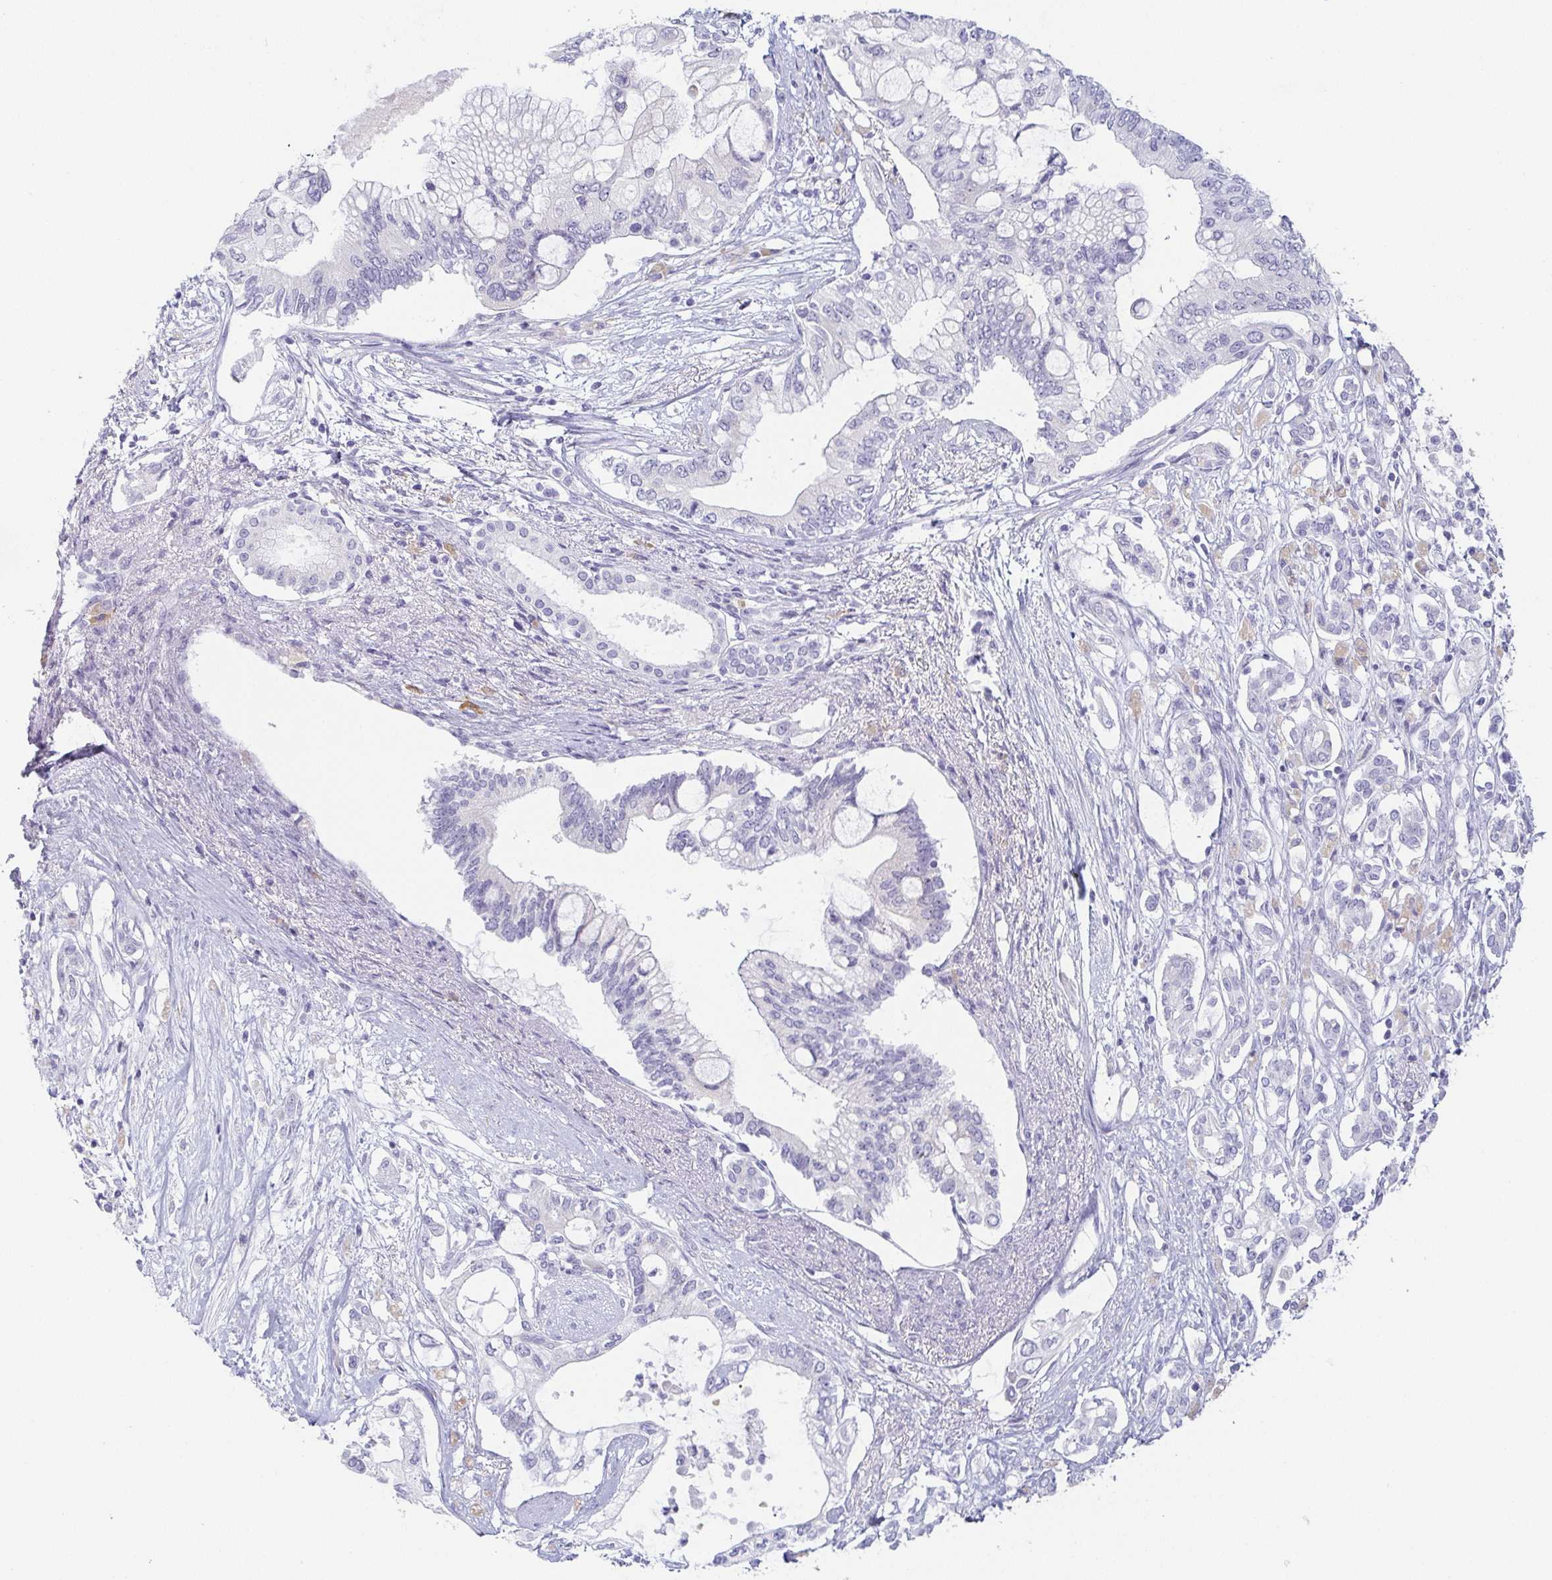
{"staining": {"intensity": "negative", "quantity": "none", "location": "none"}, "tissue": "pancreatic cancer", "cell_type": "Tumor cells", "image_type": "cancer", "snomed": [{"axis": "morphology", "description": "Adenocarcinoma, NOS"}, {"axis": "topography", "description": "Pancreas"}], "caption": "This is an immunohistochemistry (IHC) image of pancreatic adenocarcinoma. There is no staining in tumor cells.", "gene": "PRR27", "patient": {"sex": "female", "age": 63}}